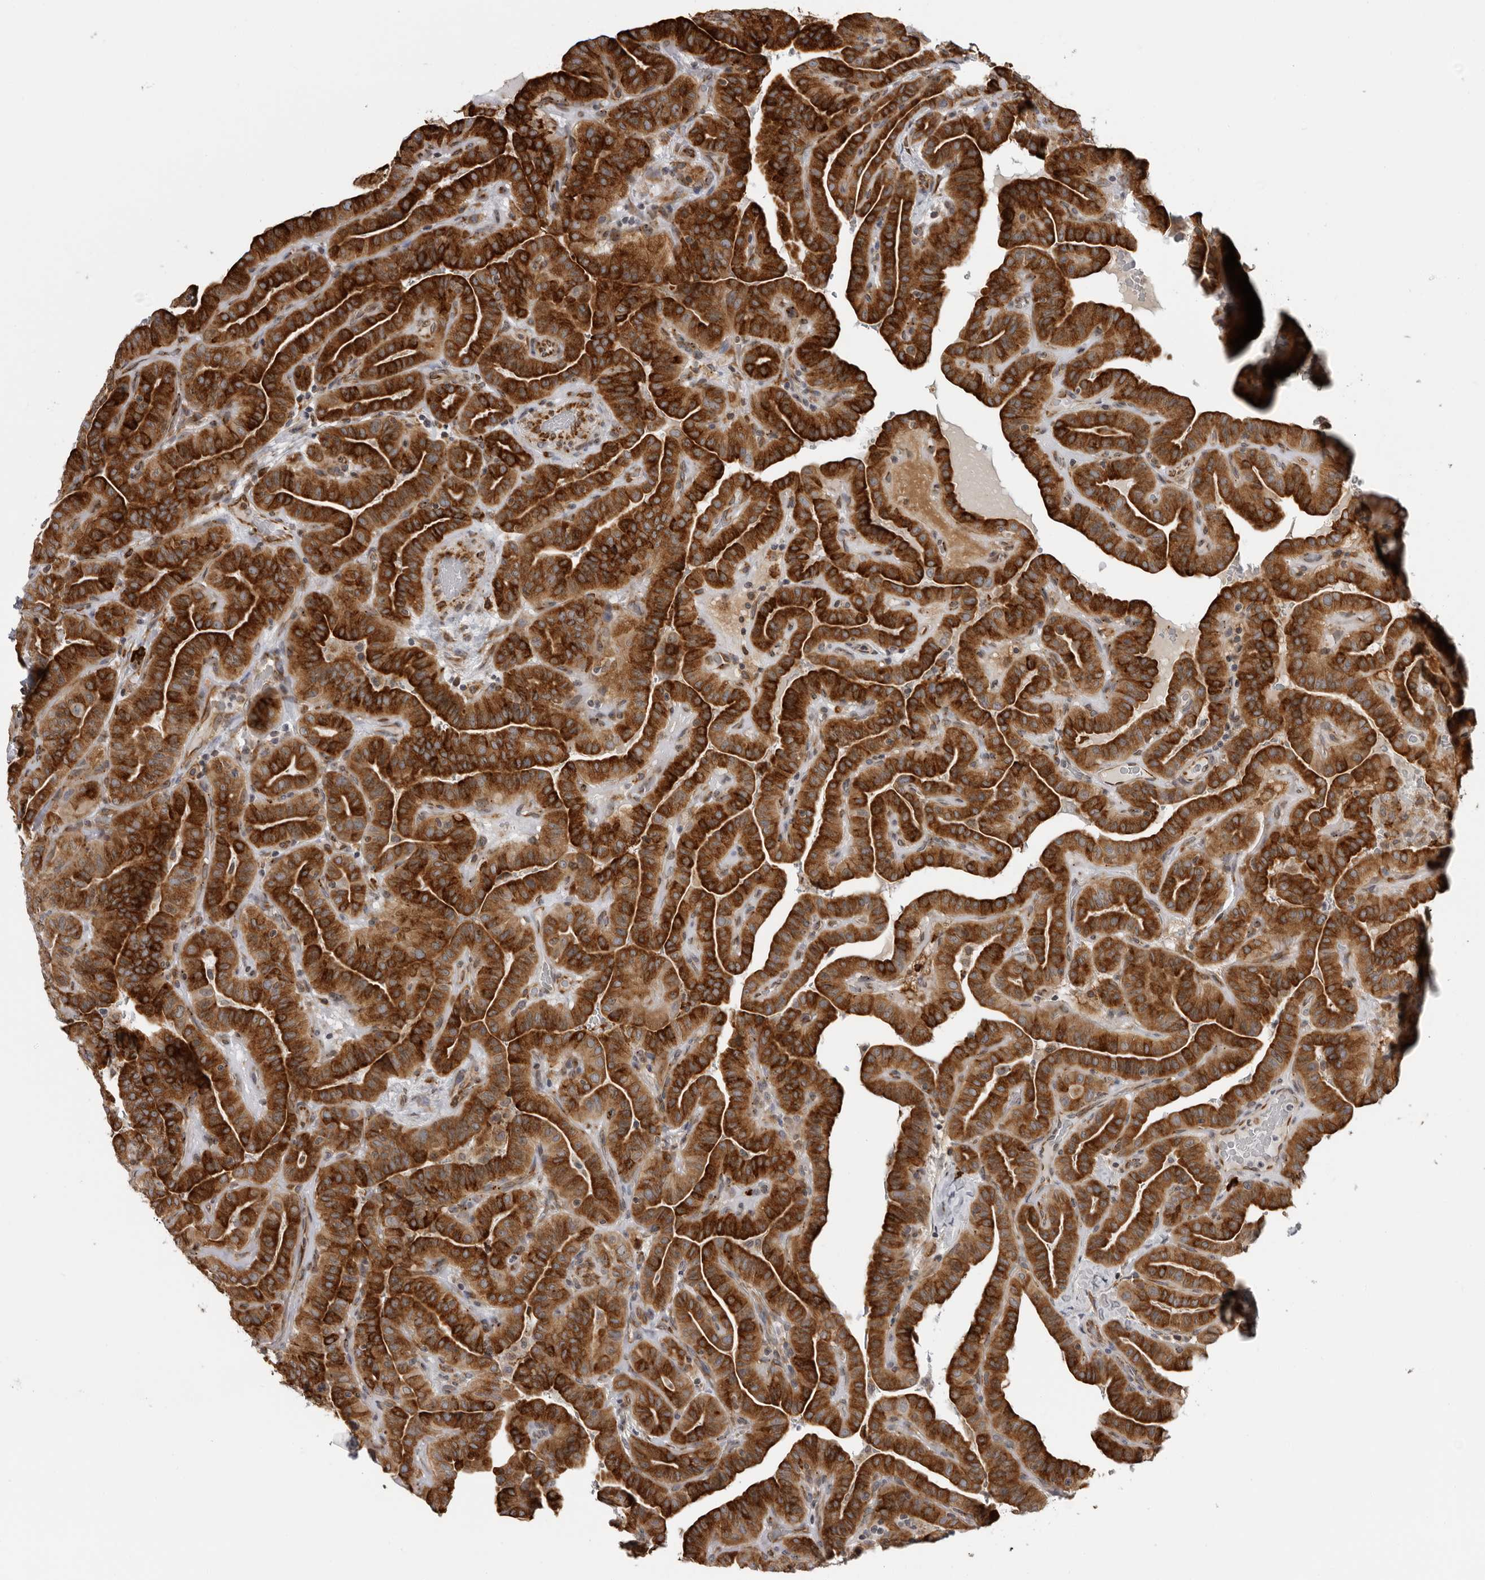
{"staining": {"intensity": "strong", "quantity": ">75%", "location": "cytoplasmic/membranous"}, "tissue": "thyroid cancer", "cell_type": "Tumor cells", "image_type": "cancer", "snomed": [{"axis": "morphology", "description": "Papillary adenocarcinoma, NOS"}, {"axis": "topography", "description": "Thyroid gland"}], "caption": "Brown immunohistochemical staining in thyroid cancer reveals strong cytoplasmic/membranous staining in about >75% of tumor cells.", "gene": "ALPK2", "patient": {"sex": "male", "age": 77}}